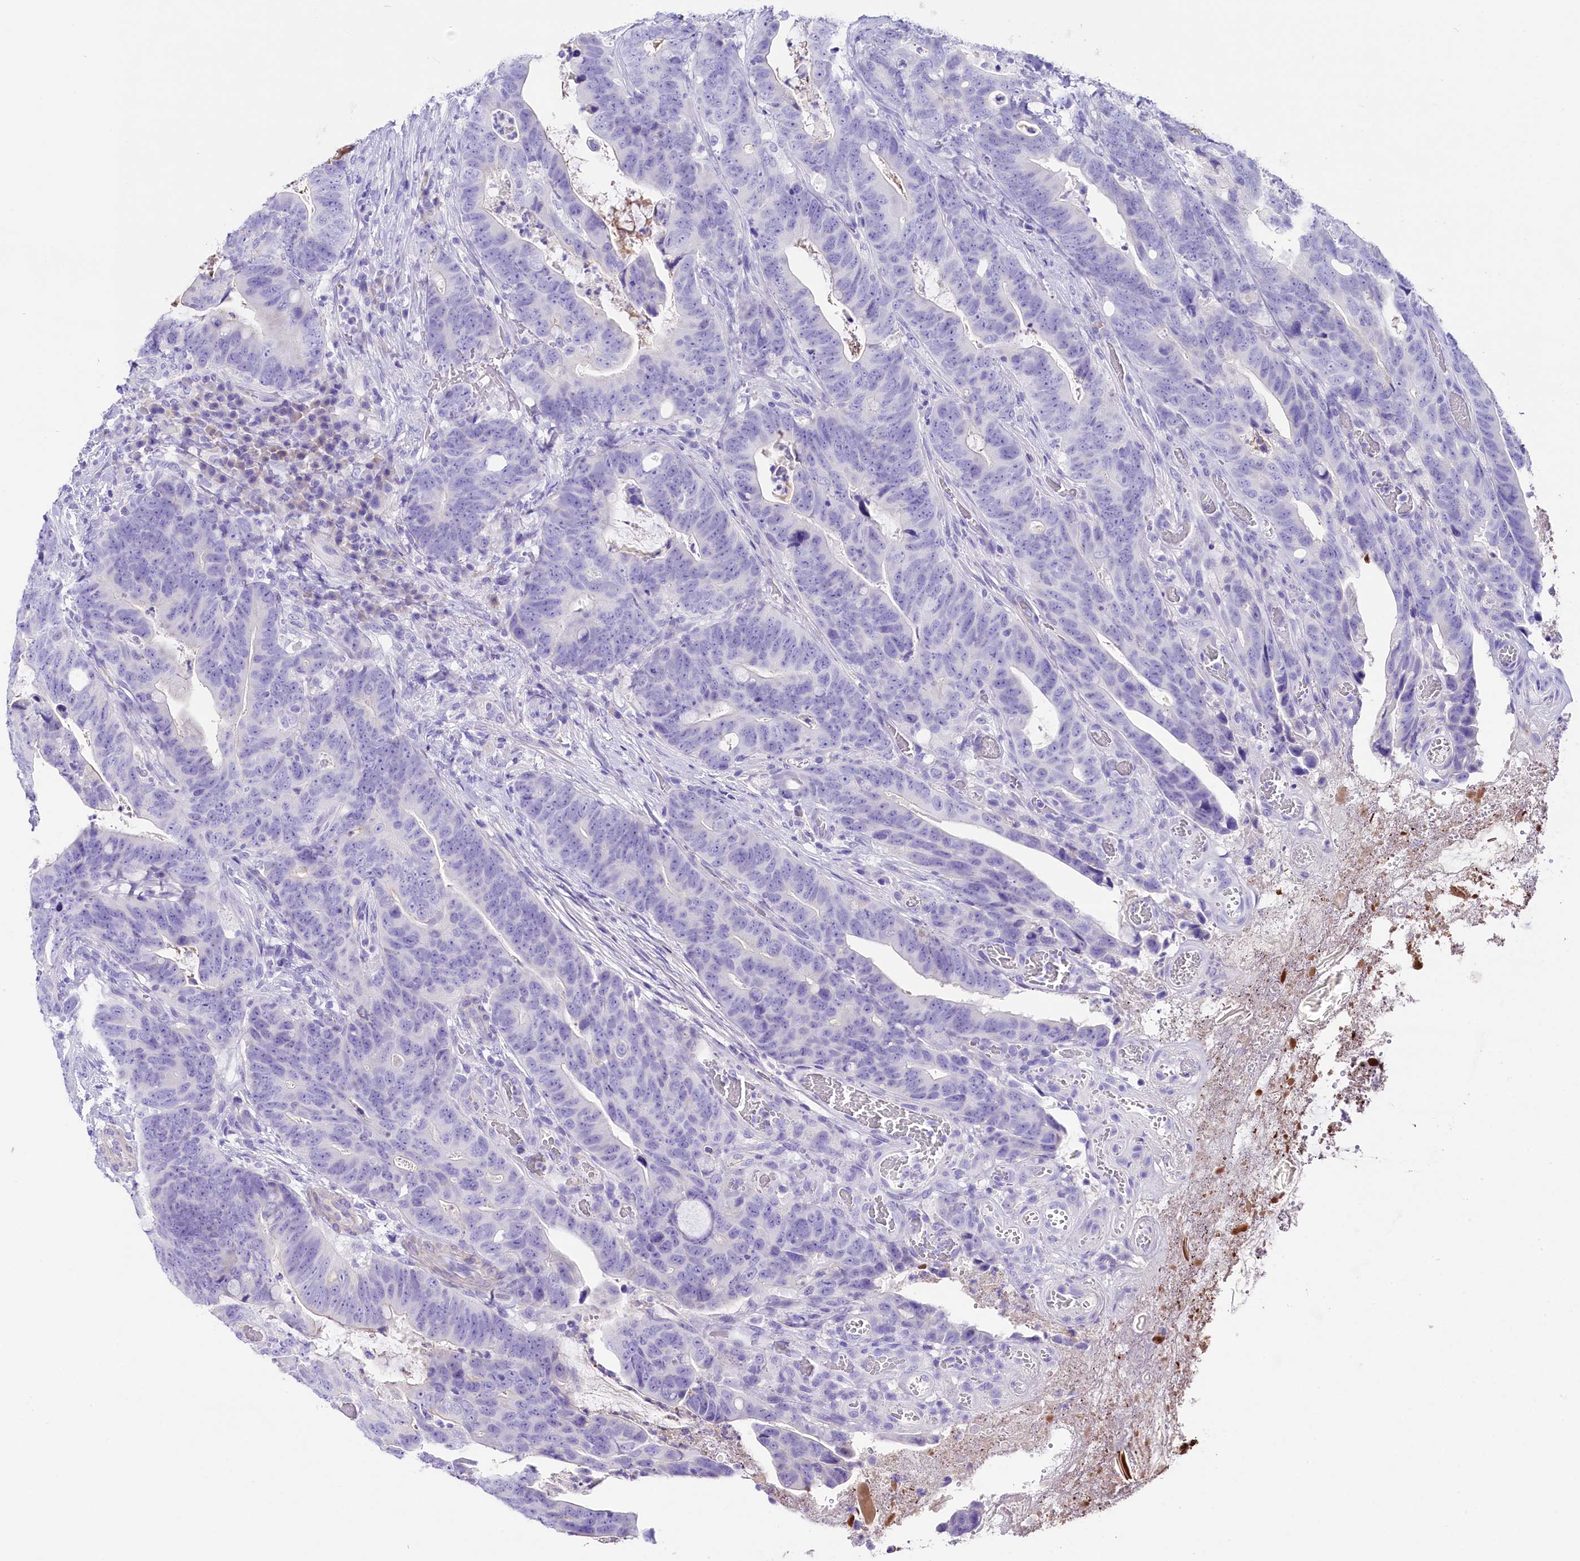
{"staining": {"intensity": "negative", "quantity": "none", "location": "none"}, "tissue": "colorectal cancer", "cell_type": "Tumor cells", "image_type": "cancer", "snomed": [{"axis": "morphology", "description": "Adenocarcinoma, NOS"}, {"axis": "topography", "description": "Colon"}], "caption": "High magnification brightfield microscopy of colorectal cancer stained with DAB (brown) and counterstained with hematoxylin (blue): tumor cells show no significant staining.", "gene": "SKIDA1", "patient": {"sex": "female", "age": 82}}